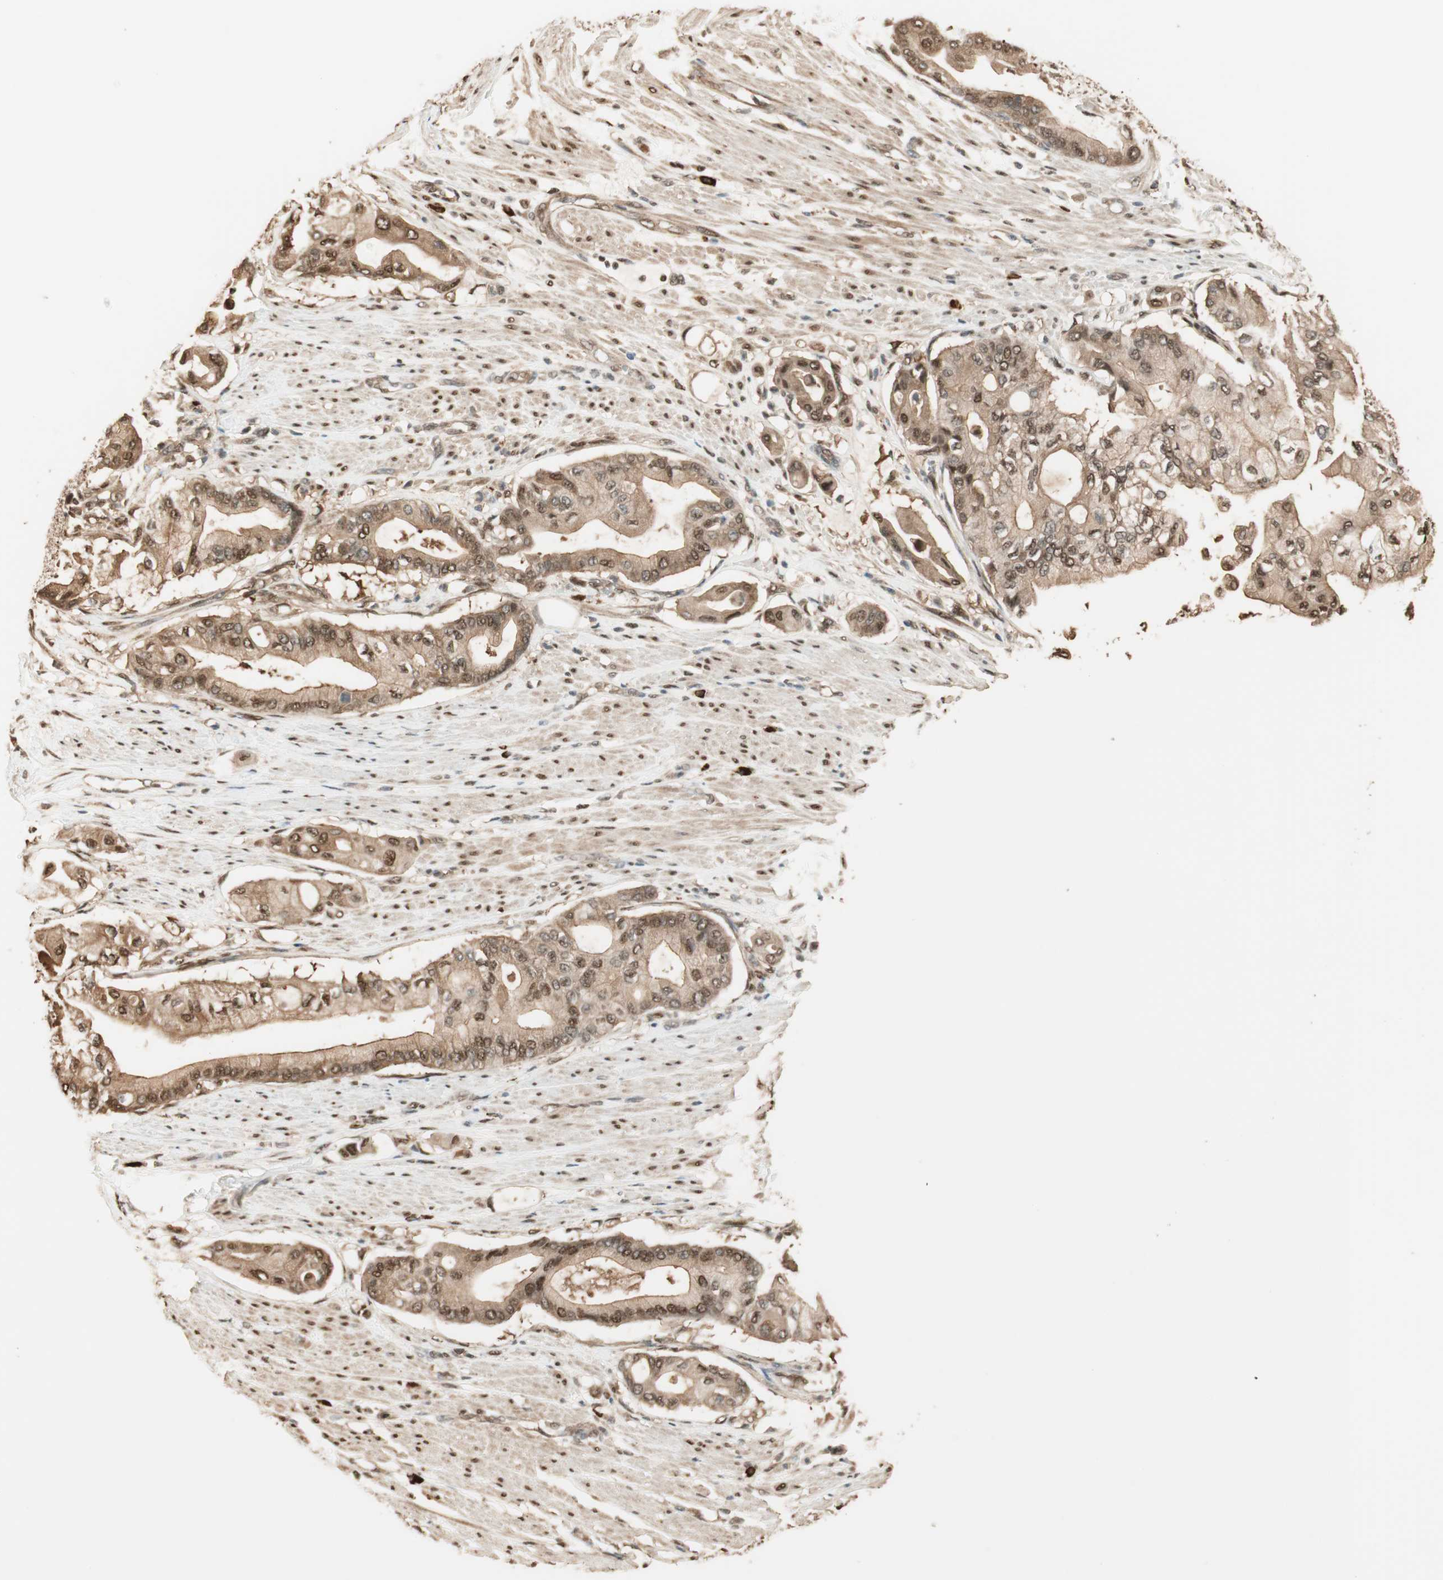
{"staining": {"intensity": "moderate", "quantity": ">75%", "location": "cytoplasmic/membranous,nuclear"}, "tissue": "pancreatic cancer", "cell_type": "Tumor cells", "image_type": "cancer", "snomed": [{"axis": "morphology", "description": "Adenocarcinoma, NOS"}, {"axis": "morphology", "description": "Adenocarcinoma, metastatic, NOS"}, {"axis": "topography", "description": "Lymph node"}, {"axis": "topography", "description": "Pancreas"}, {"axis": "topography", "description": "Duodenum"}], "caption": "High-magnification brightfield microscopy of pancreatic adenocarcinoma stained with DAB (3,3'-diaminobenzidine) (brown) and counterstained with hematoxylin (blue). tumor cells exhibit moderate cytoplasmic/membranous and nuclear staining is appreciated in approximately>75% of cells.", "gene": "ZNF443", "patient": {"sex": "female", "age": 64}}